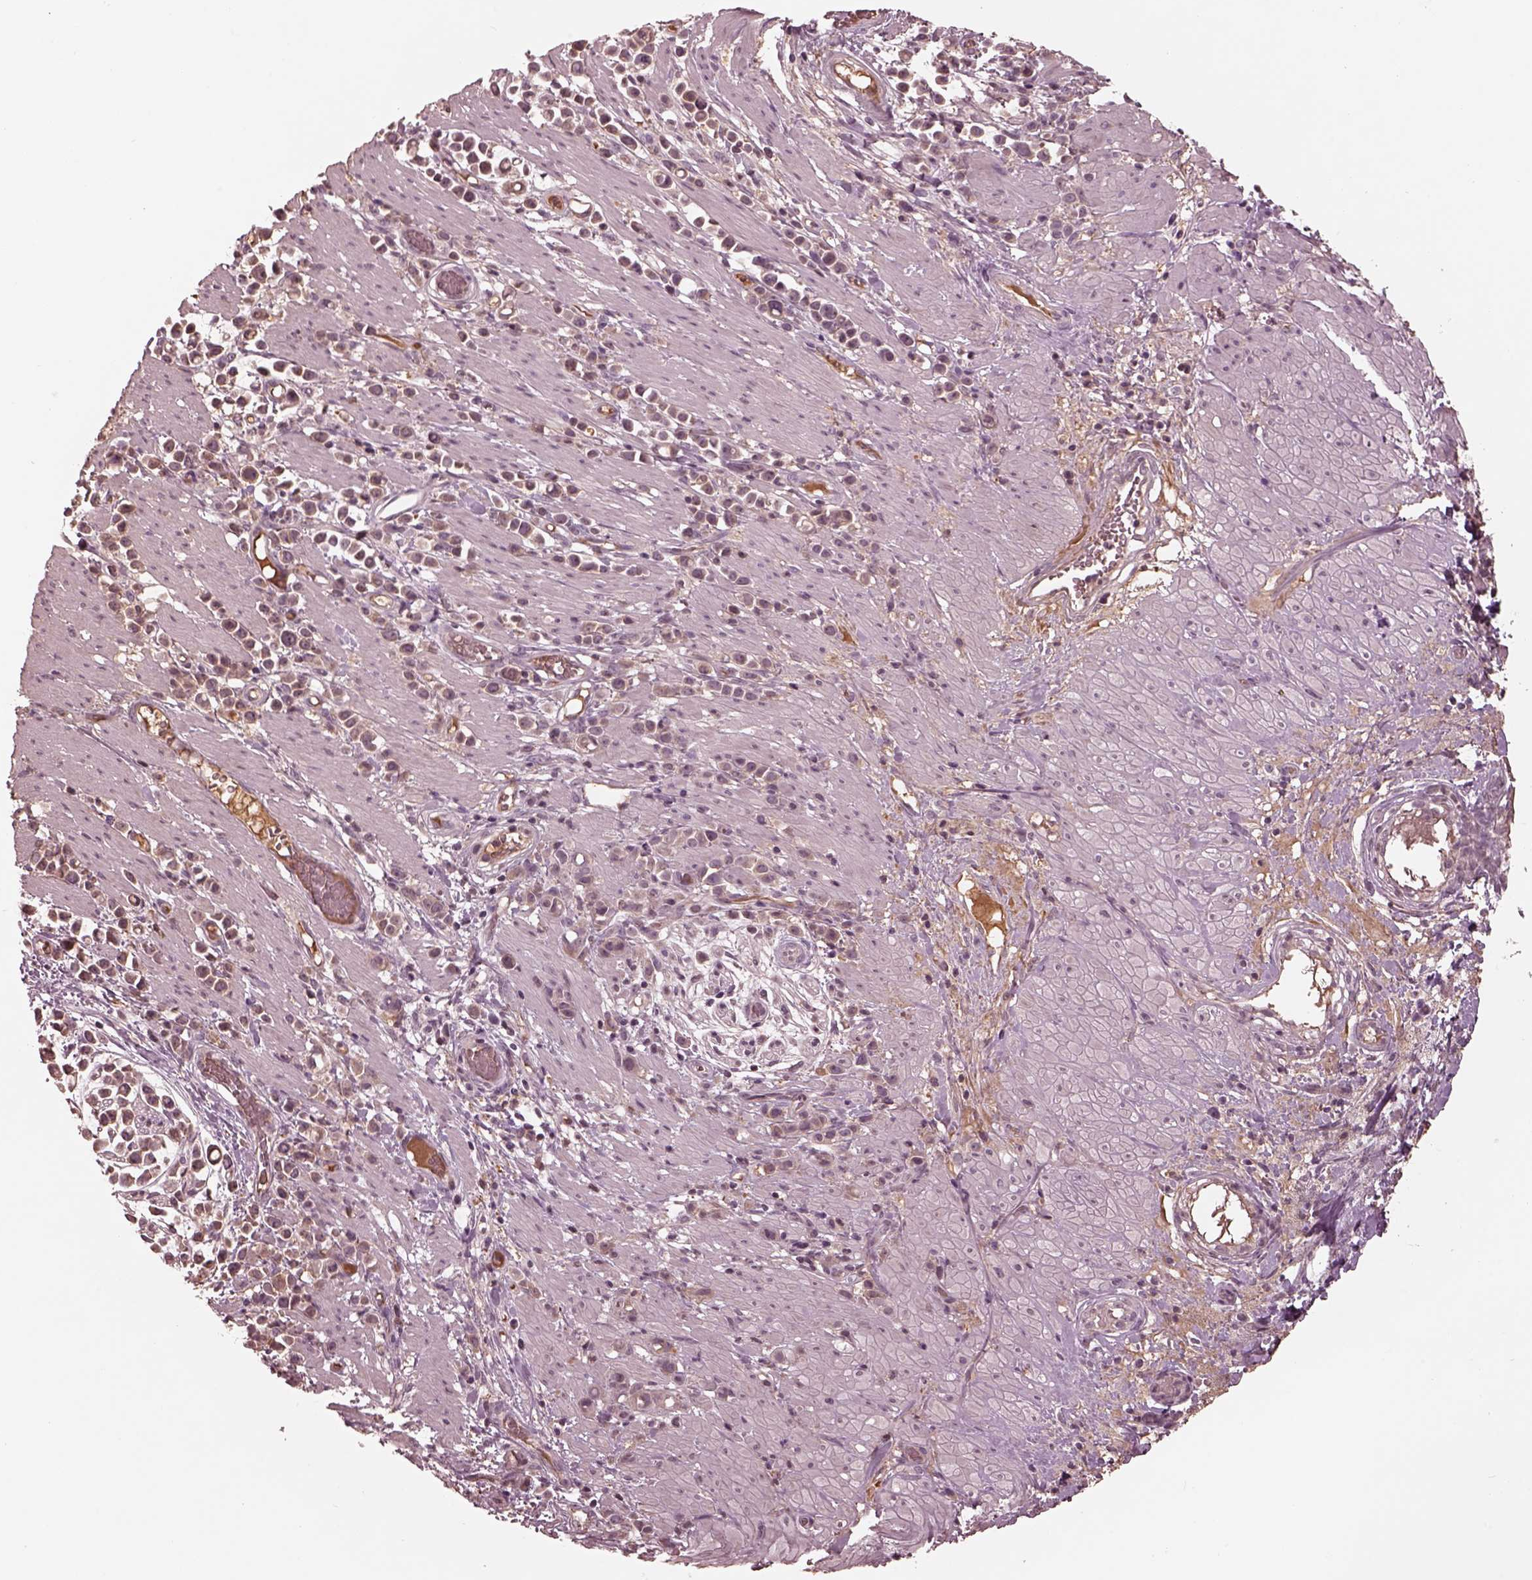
{"staining": {"intensity": "negative", "quantity": "none", "location": "none"}, "tissue": "stomach cancer", "cell_type": "Tumor cells", "image_type": "cancer", "snomed": [{"axis": "morphology", "description": "Adenocarcinoma, NOS"}, {"axis": "topography", "description": "Stomach"}], "caption": "Immunohistochemistry (IHC) of stomach cancer reveals no positivity in tumor cells. The staining is performed using DAB (3,3'-diaminobenzidine) brown chromogen with nuclei counter-stained in using hematoxylin.", "gene": "TF", "patient": {"sex": "male", "age": 82}}